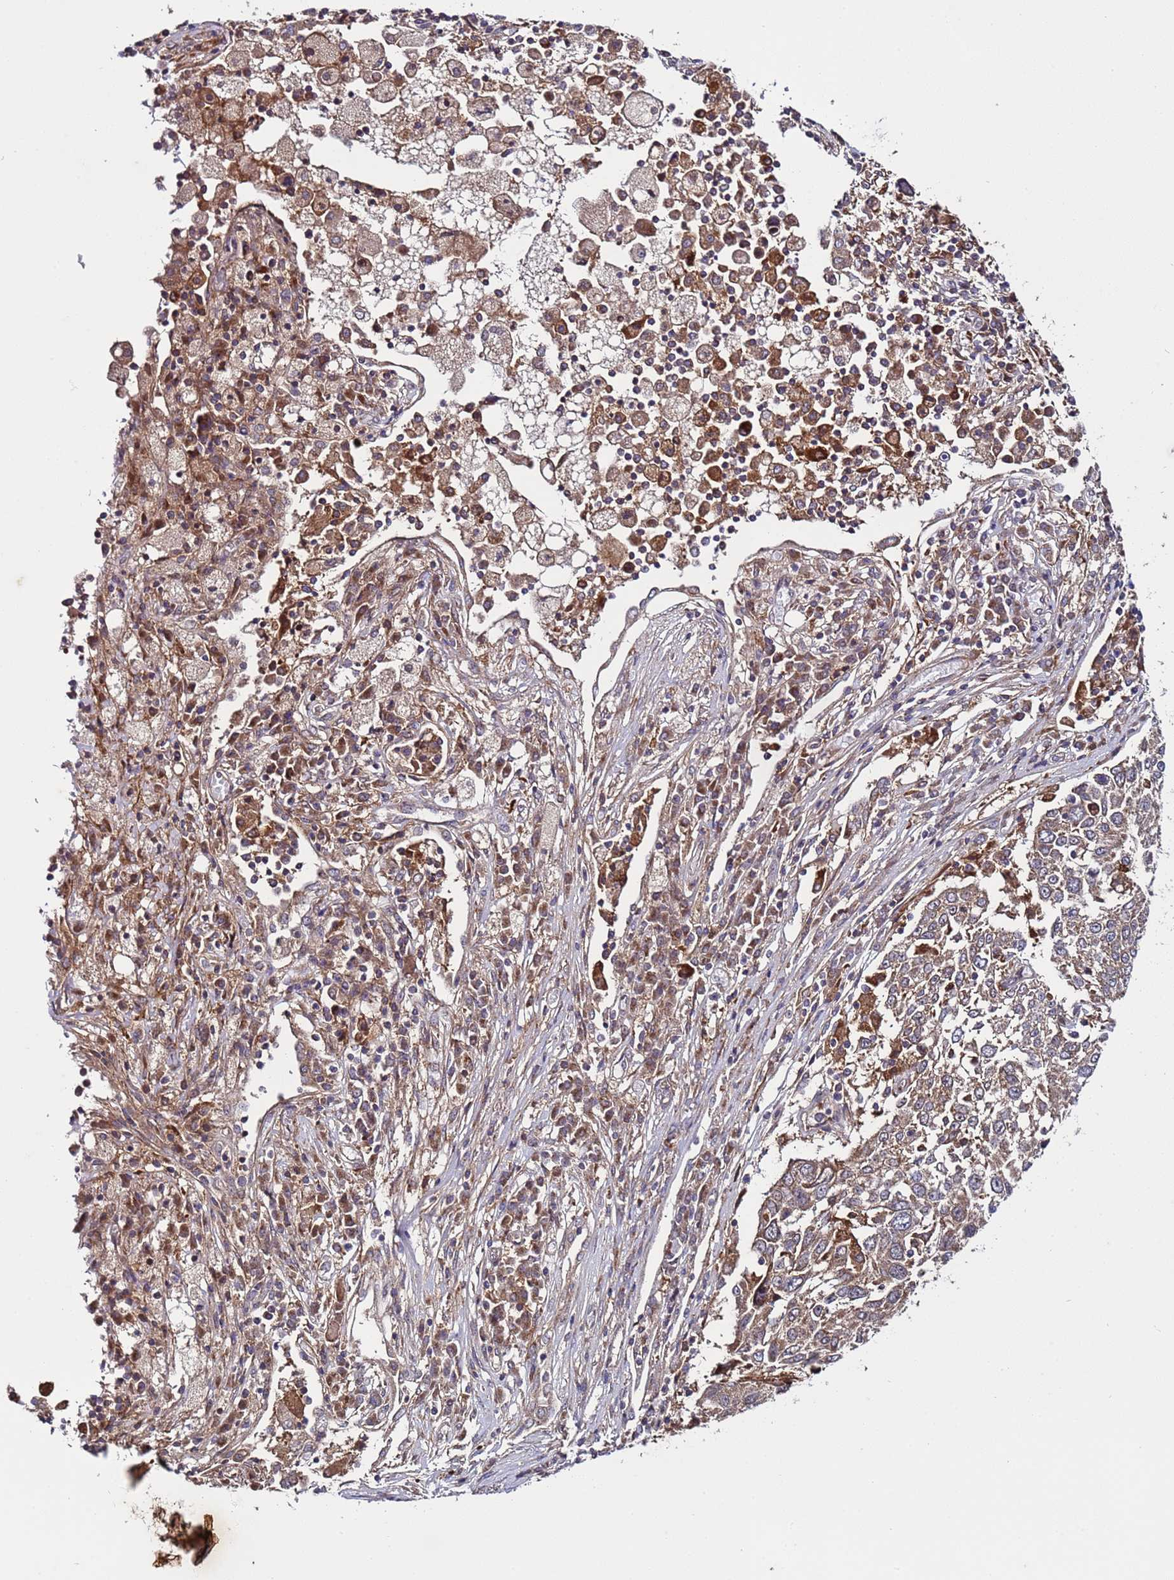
{"staining": {"intensity": "moderate", "quantity": ">75%", "location": "cytoplasmic/membranous"}, "tissue": "lung cancer", "cell_type": "Tumor cells", "image_type": "cancer", "snomed": [{"axis": "morphology", "description": "Squamous cell carcinoma, NOS"}, {"axis": "topography", "description": "Lung"}], "caption": "Tumor cells reveal medium levels of moderate cytoplasmic/membranous positivity in approximately >75% of cells in human lung cancer. The protein of interest is shown in brown color, while the nuclei are stained blue.", "gene": "TMEM176B", "patient": {"sex": "male", "age": 65}}